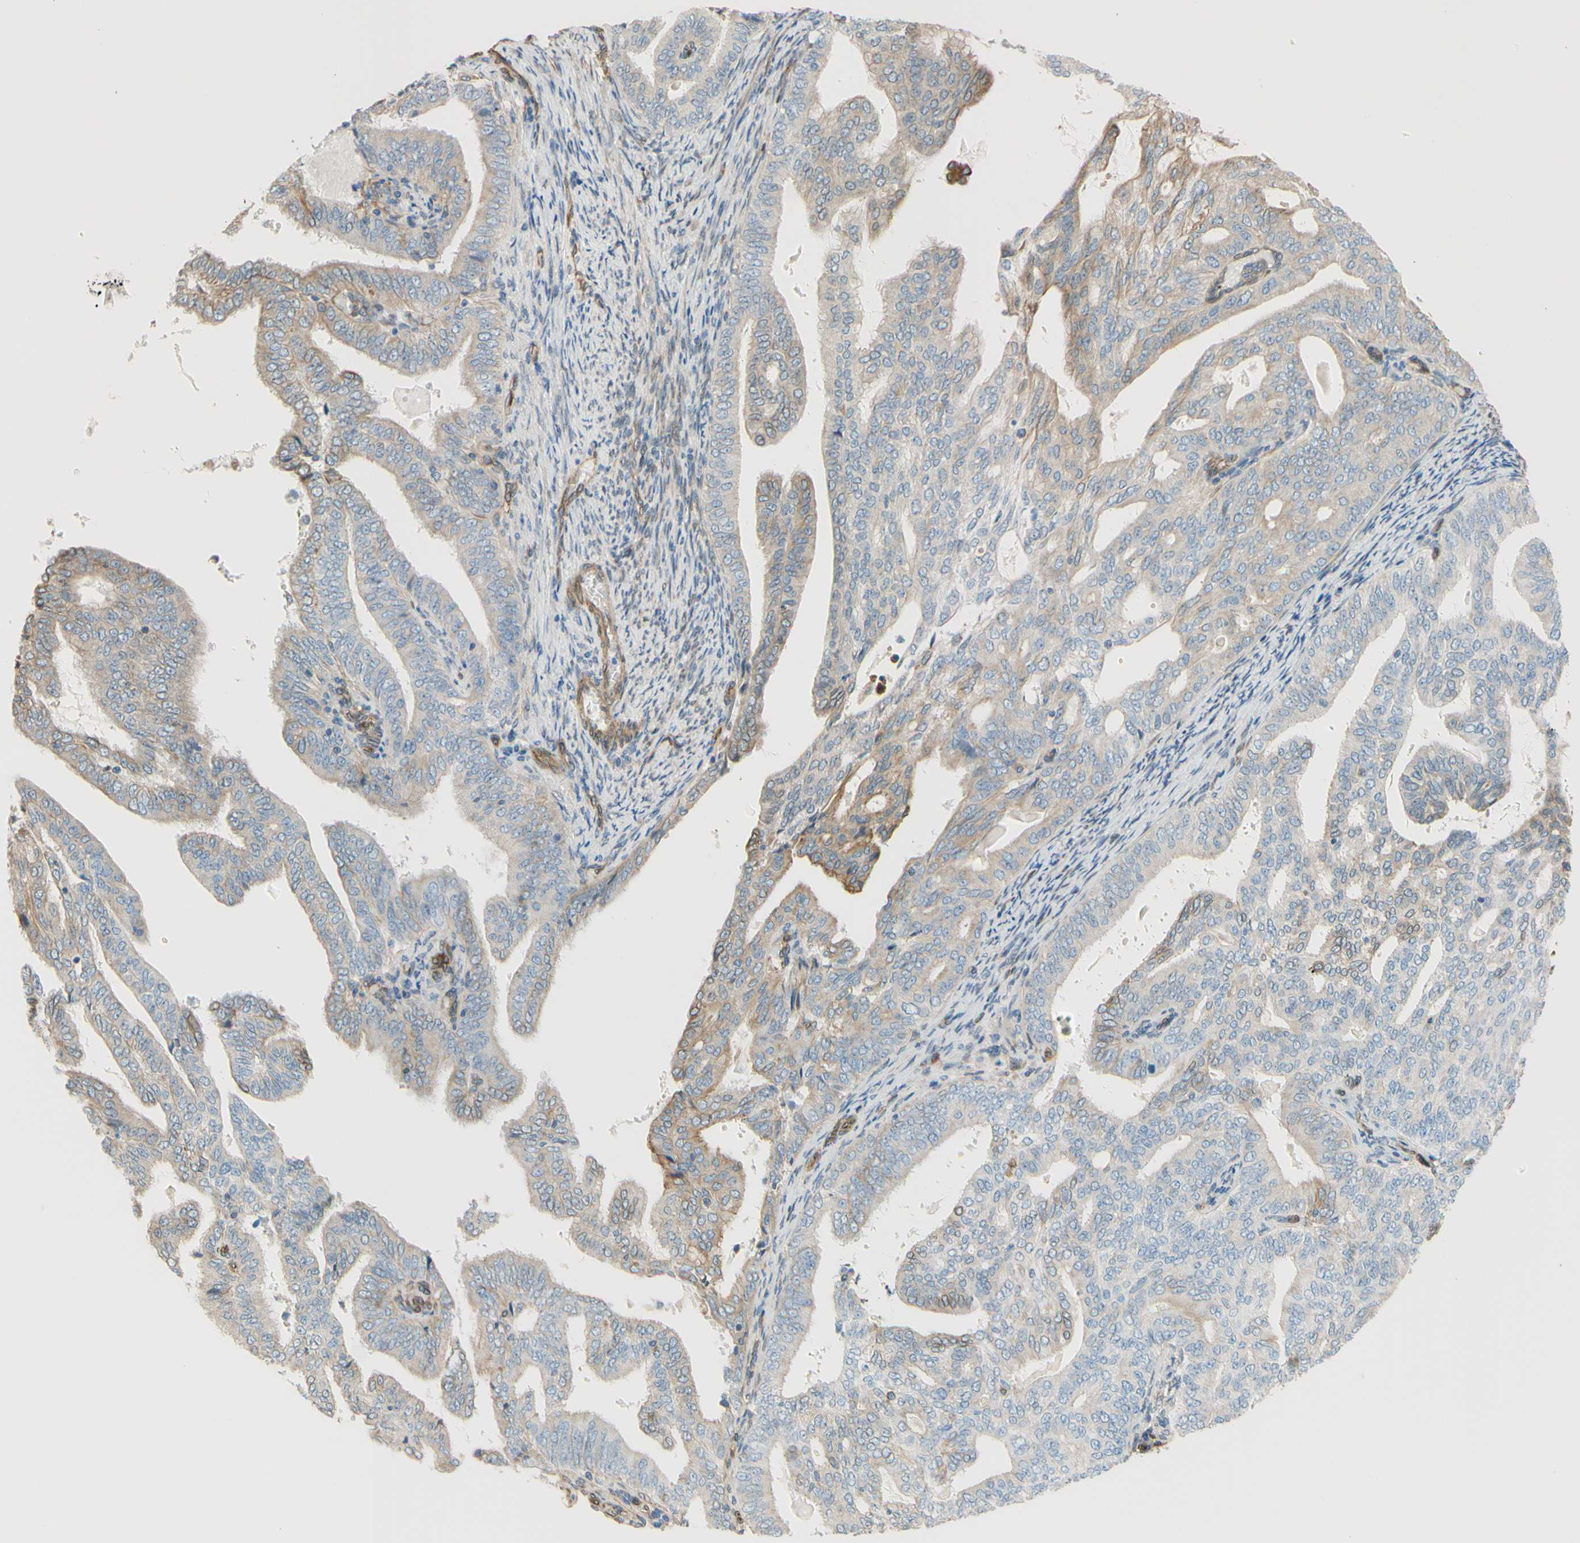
{"staining": {"intensity": "weak", "quantity": "25%-75%", "location": "cytoplasmic/membranous"}, "tissue": "endometrial cancer", "cell_type": "Tumor cells", "image_type": "cancer", "snomed": [{"axis": "morphology", "description": "Adenocarcinoma, NOS"}, {"axis": "topography", "description": "Endometrium"}], "caption": "This is a photomicrograph of immunohistochemistry (IHC) staining of endometrial cancer (adenocarcinoma), which shows weak positivity in the cytoplasmic/membranous of tumor cells.", "gene": "ENDOD1", "patient": {"sex": "female", "age": 58}}